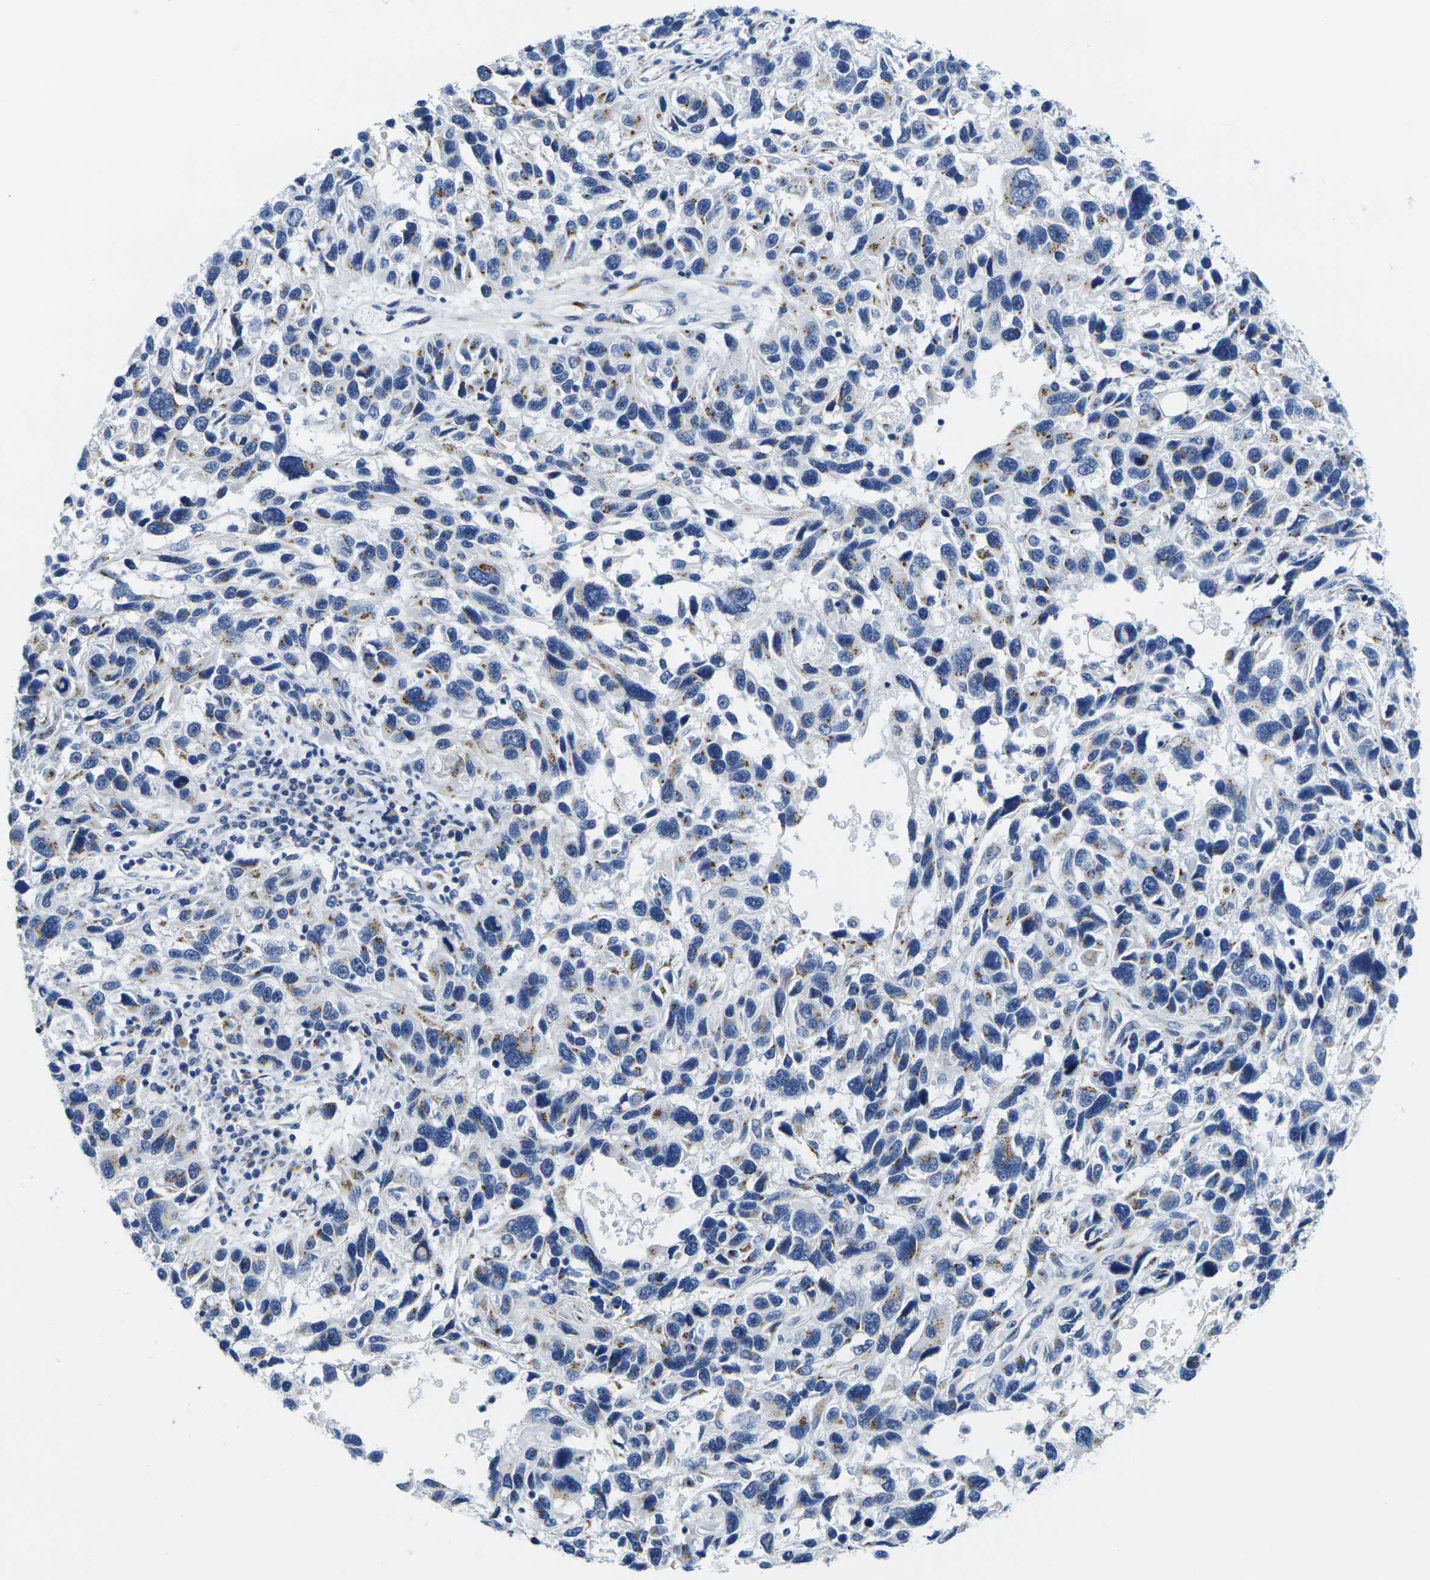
{"staining": {"intensity": "moderate", "quantity": "25%-75%", "location": "cytoplasmic/membranous"}, "tissue": "melanoma", "cell_type": "Tumor cells", "image_type": "cancer", "snomed": [{"axis": "morphology", "description": "Malignant melanoma, NOS"}, {"axis": "topography", "description": "Skin"}], "caption": "Protein positivity by immunohistochemistry displays moderate cytoplasmic/membranous expression in approximately 25%-75% of tumor cells in melanoma.", "gene": "CRK", "patient": {"sex": "male", "age": 53}}